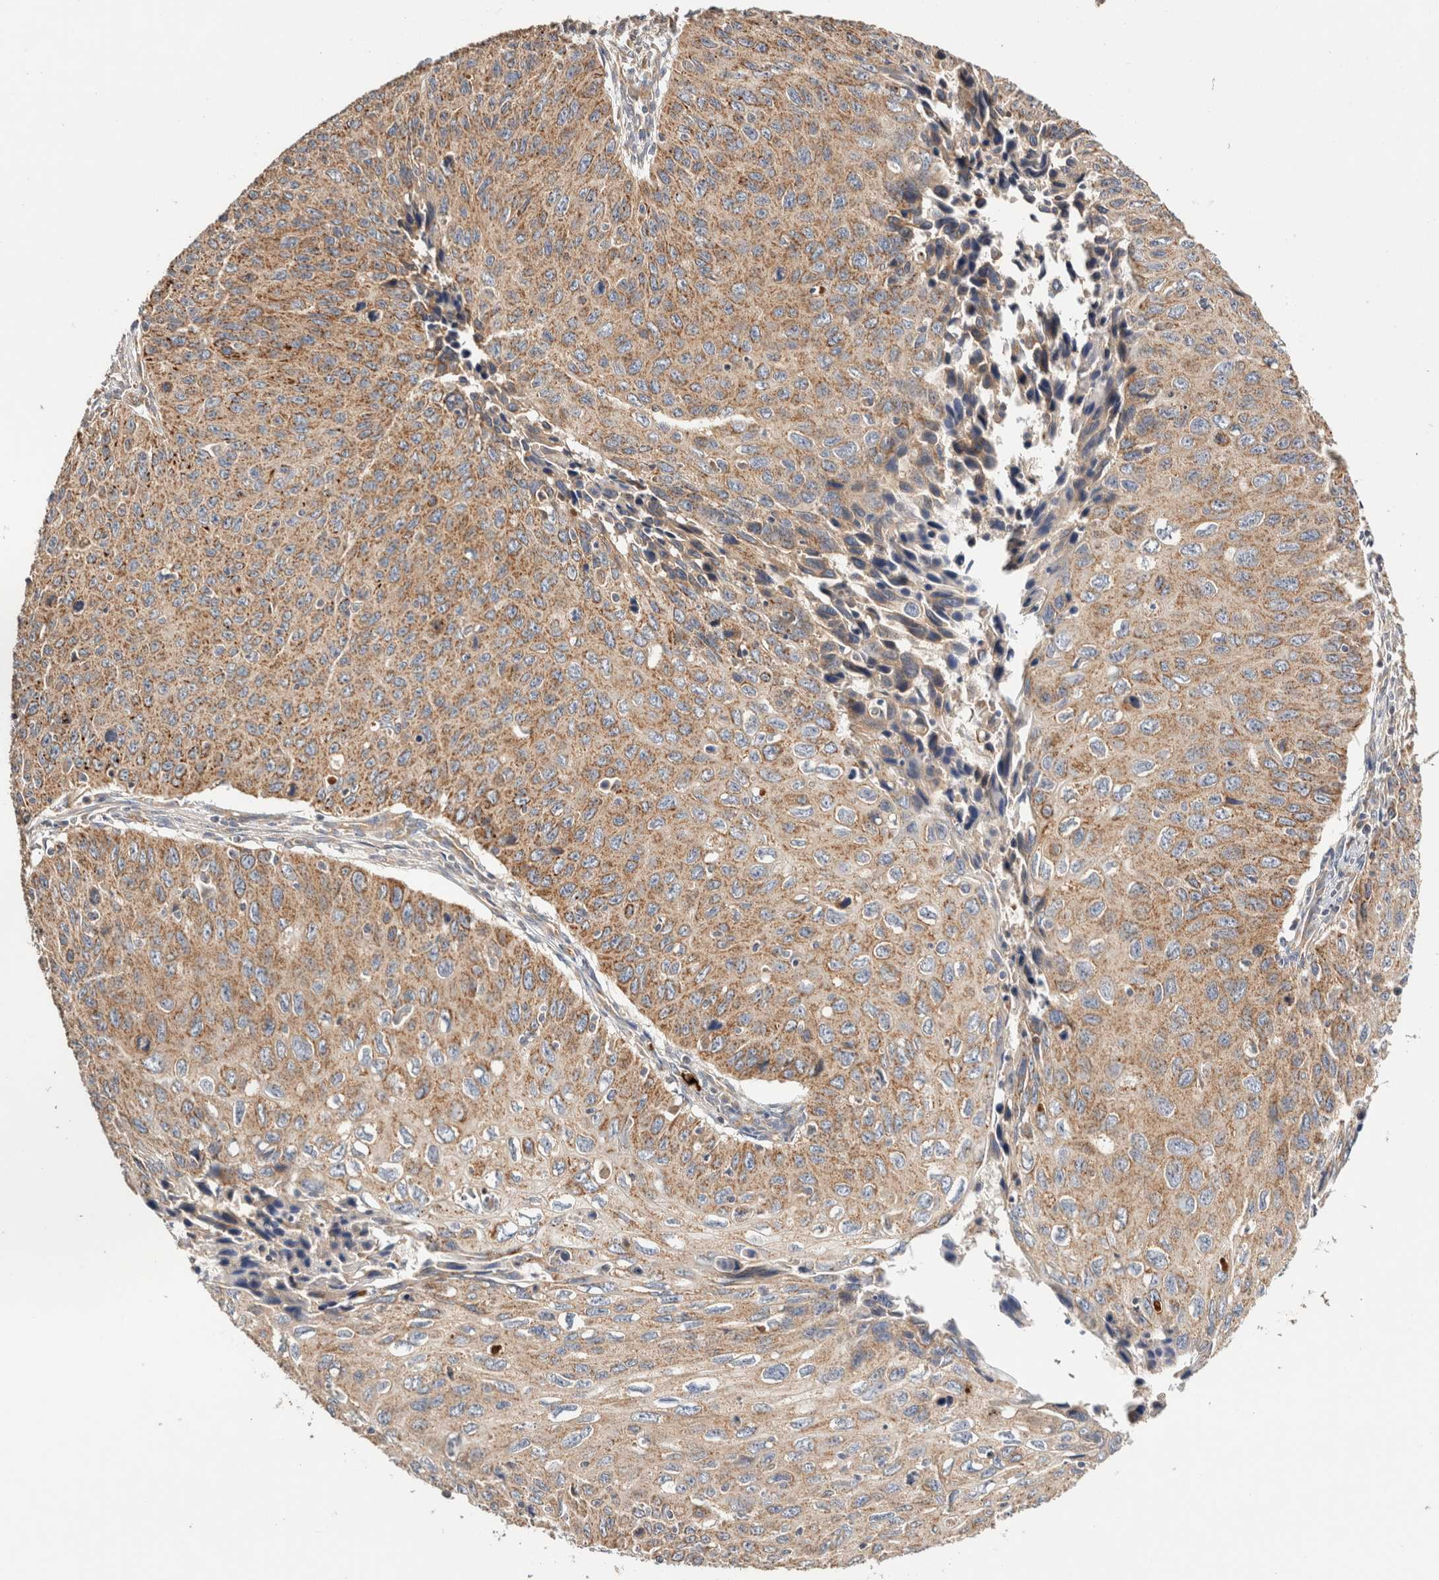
{"staining": {"intensity": "moderate", "quantity": ">75%", "location": "cytoplasmic/membranous"}, "tissue": "cervical cancer", "cell_type": "Tumor cells", "image_type": "cancer", "snomed": [{"axis": "morphology", "description": "Squamous cell carcinoma, NOS"}, {"axis": "topography", "description": "Cervix"}], "caption": "The image shows staining of cervical squamous cell carcinoma, revealing moderate cytoplasmic/membranous protein positivity (brown color) within tumor cells.", "gene": "B3GNTL1", "patient": {"sex": "female", "age": 53}}